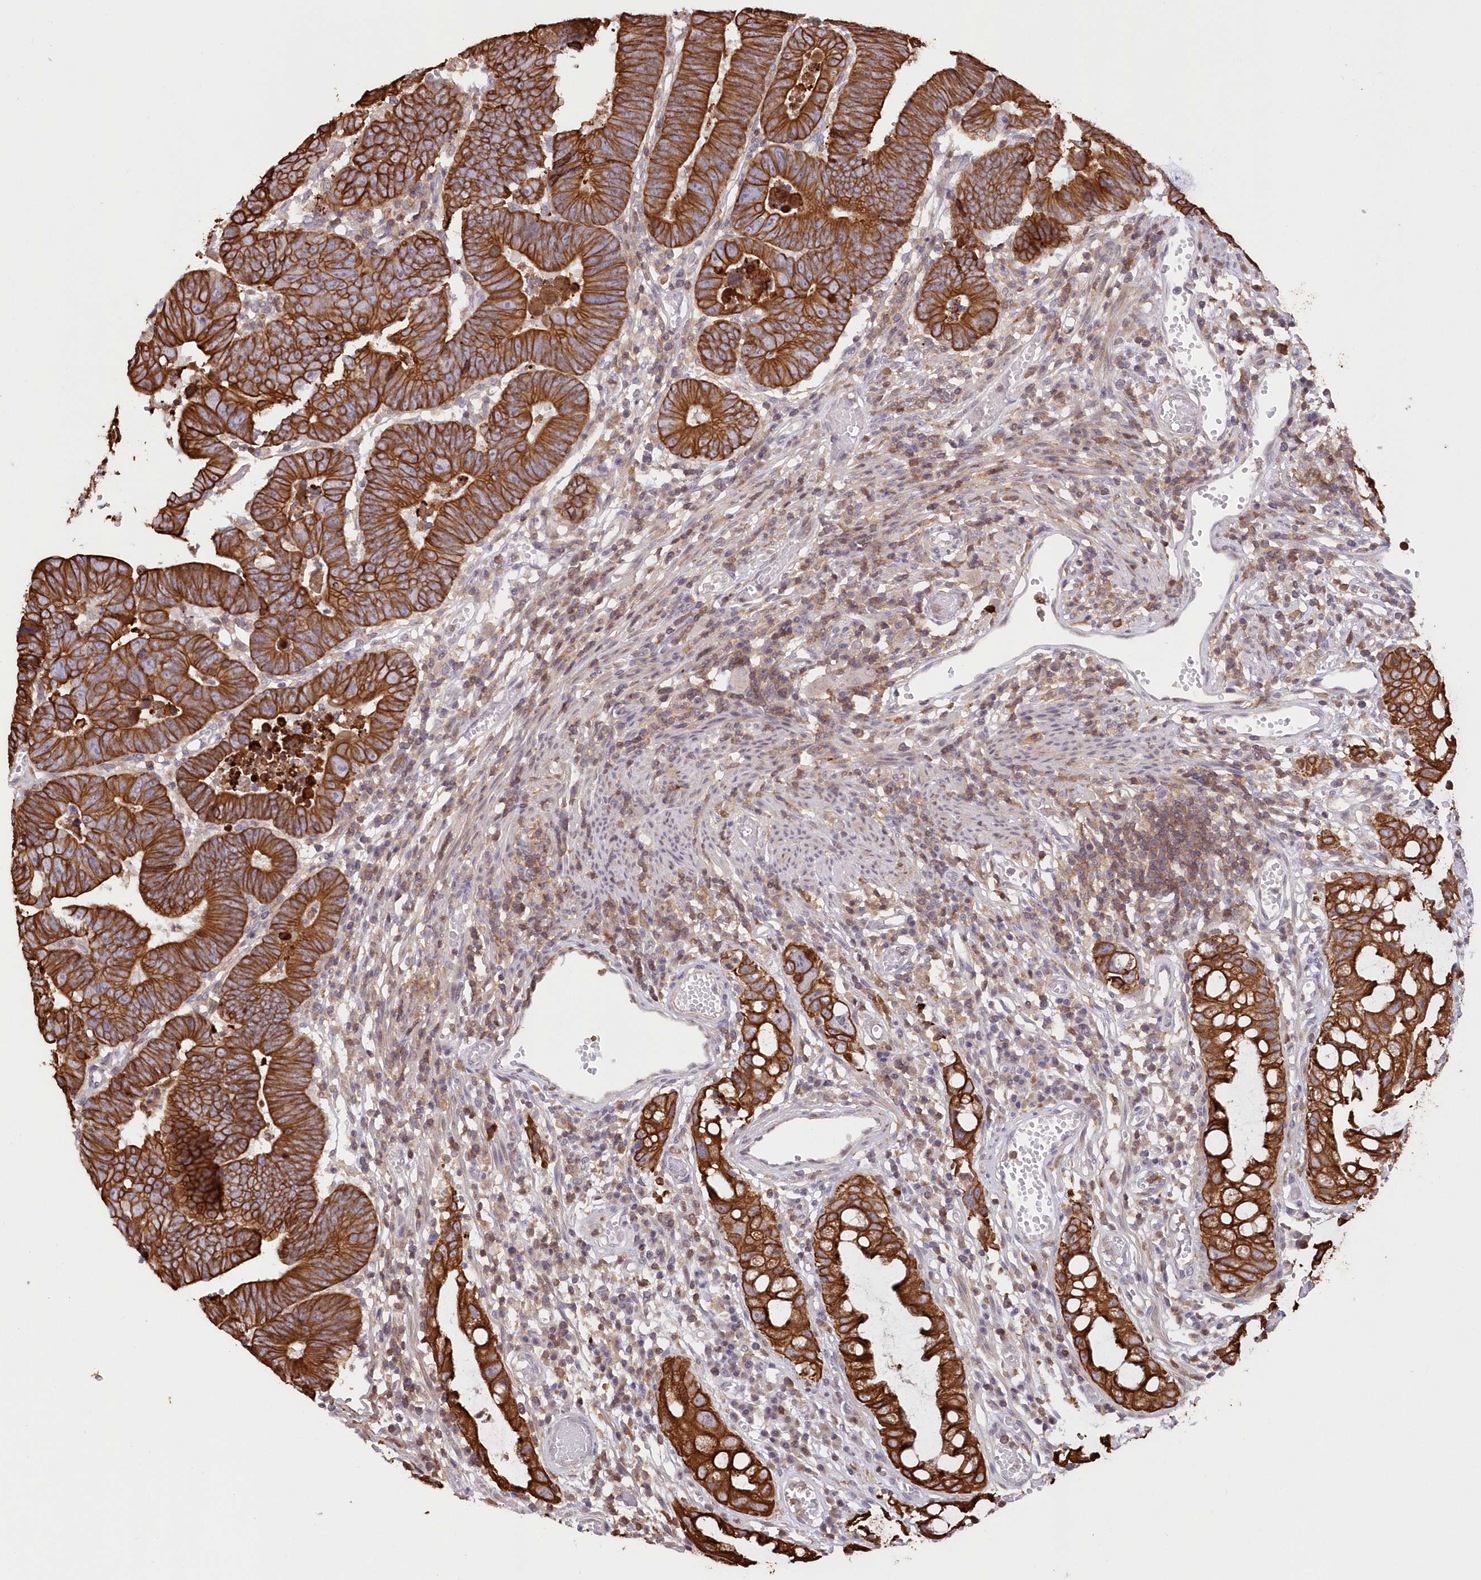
{"staining": {"intensity": "strong", "quantity": ">75%", "location": "cytoplasmic/membranous"}, "tissue": "colorectal cancer", "cell_type": "Tumor cells", "image_type": "cancer", "snomed": [{"axis": "morphology", "description": "Adenocarcinoma, NOS"}, {"axis": "topography", "description": "Rectum"}], "caption": "This micrograph exhibits immunohistochemistry (IHC) staining of colorectal cancer, with high strong cytoplasmic/membranous expression in approximately >75% of tumor cells.", "gene": "SNED1", "patient": {"sex": "female", "age": 65}}